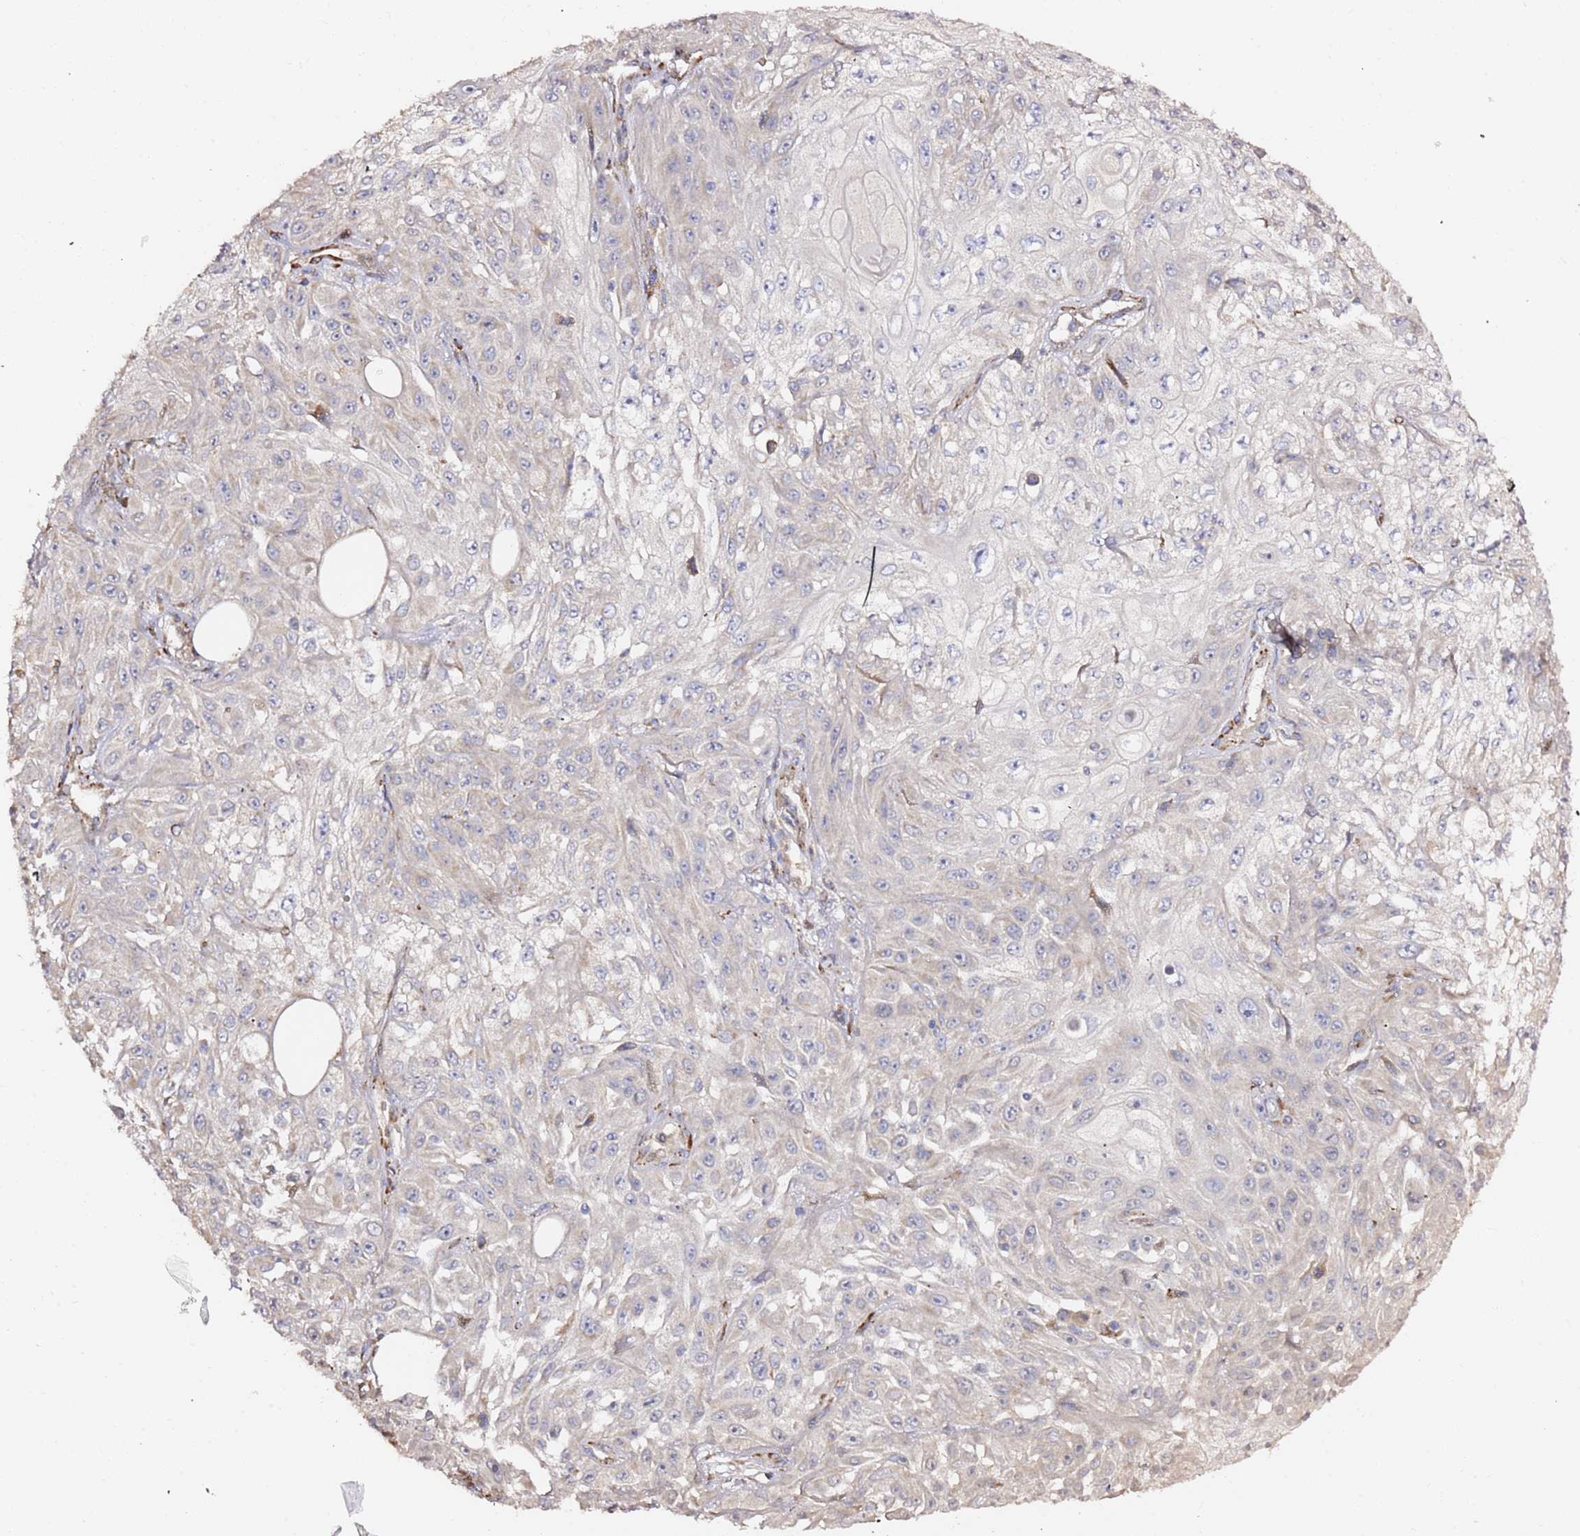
{"staining": {"intensity": "negative", "quantity": "none", "location": "none"}, "tissue": "skin cancer", "cell_type": "Tumor cells", "image_type": "cancer", "snomed": [{"axis": "morphology", "description": "Squamous cell carcinoma, NOS"}, {"axis": "morphology", "description": "Squamous cell carcinoma, metastatic, NOS"}, {"axis": "topography", "description": "Skin"}, {"axis": "topography", "description": "Lymph node"}], "caption": "Protein analysis of squamous cell carcinoma (skin) exhibits no significant positivity in tumor cells.", "gene": "HSD17B7", "patient": {"sex": "male", "age": 75}}